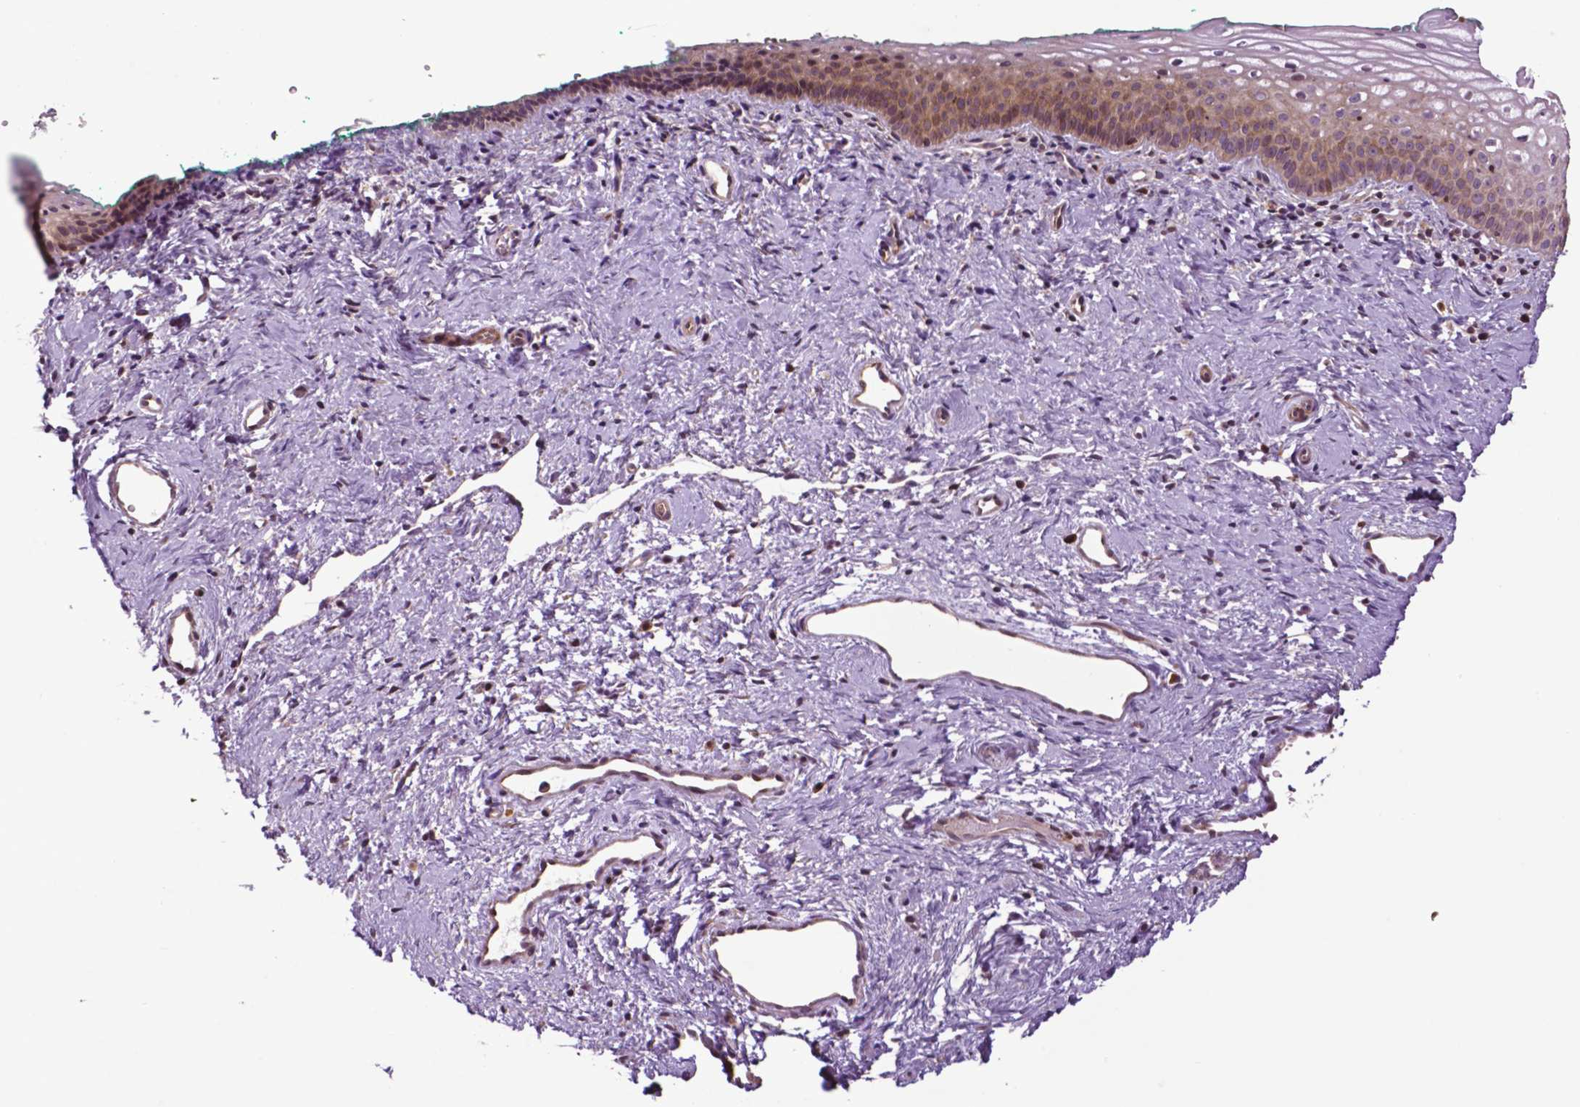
{"staining": {"intensity": "moderate", "quantity": "25%-75%", "location": "cytoplasmic/membranous,nuclear"}, "tissue": "vagina", "cell_type": "Squamous epithelial cells", "image_type": "normal", "snomed": [{"axis": "morphology", "description": "Normal tissue, NOS"}, {"axis": "topography", "description": "Vagina"}], "caption": "Immunohistochemical staining of normal human vagina reveals 25%-75% levels of moderate cytoplasmic/membranous,nuclear protein positivity in about 25%-75% of squamous epithelial cells. (IHC, brightfield microscopy, high magnification).", "gene": "TMX2", "patient": {"sex": "female", "age": 44}}